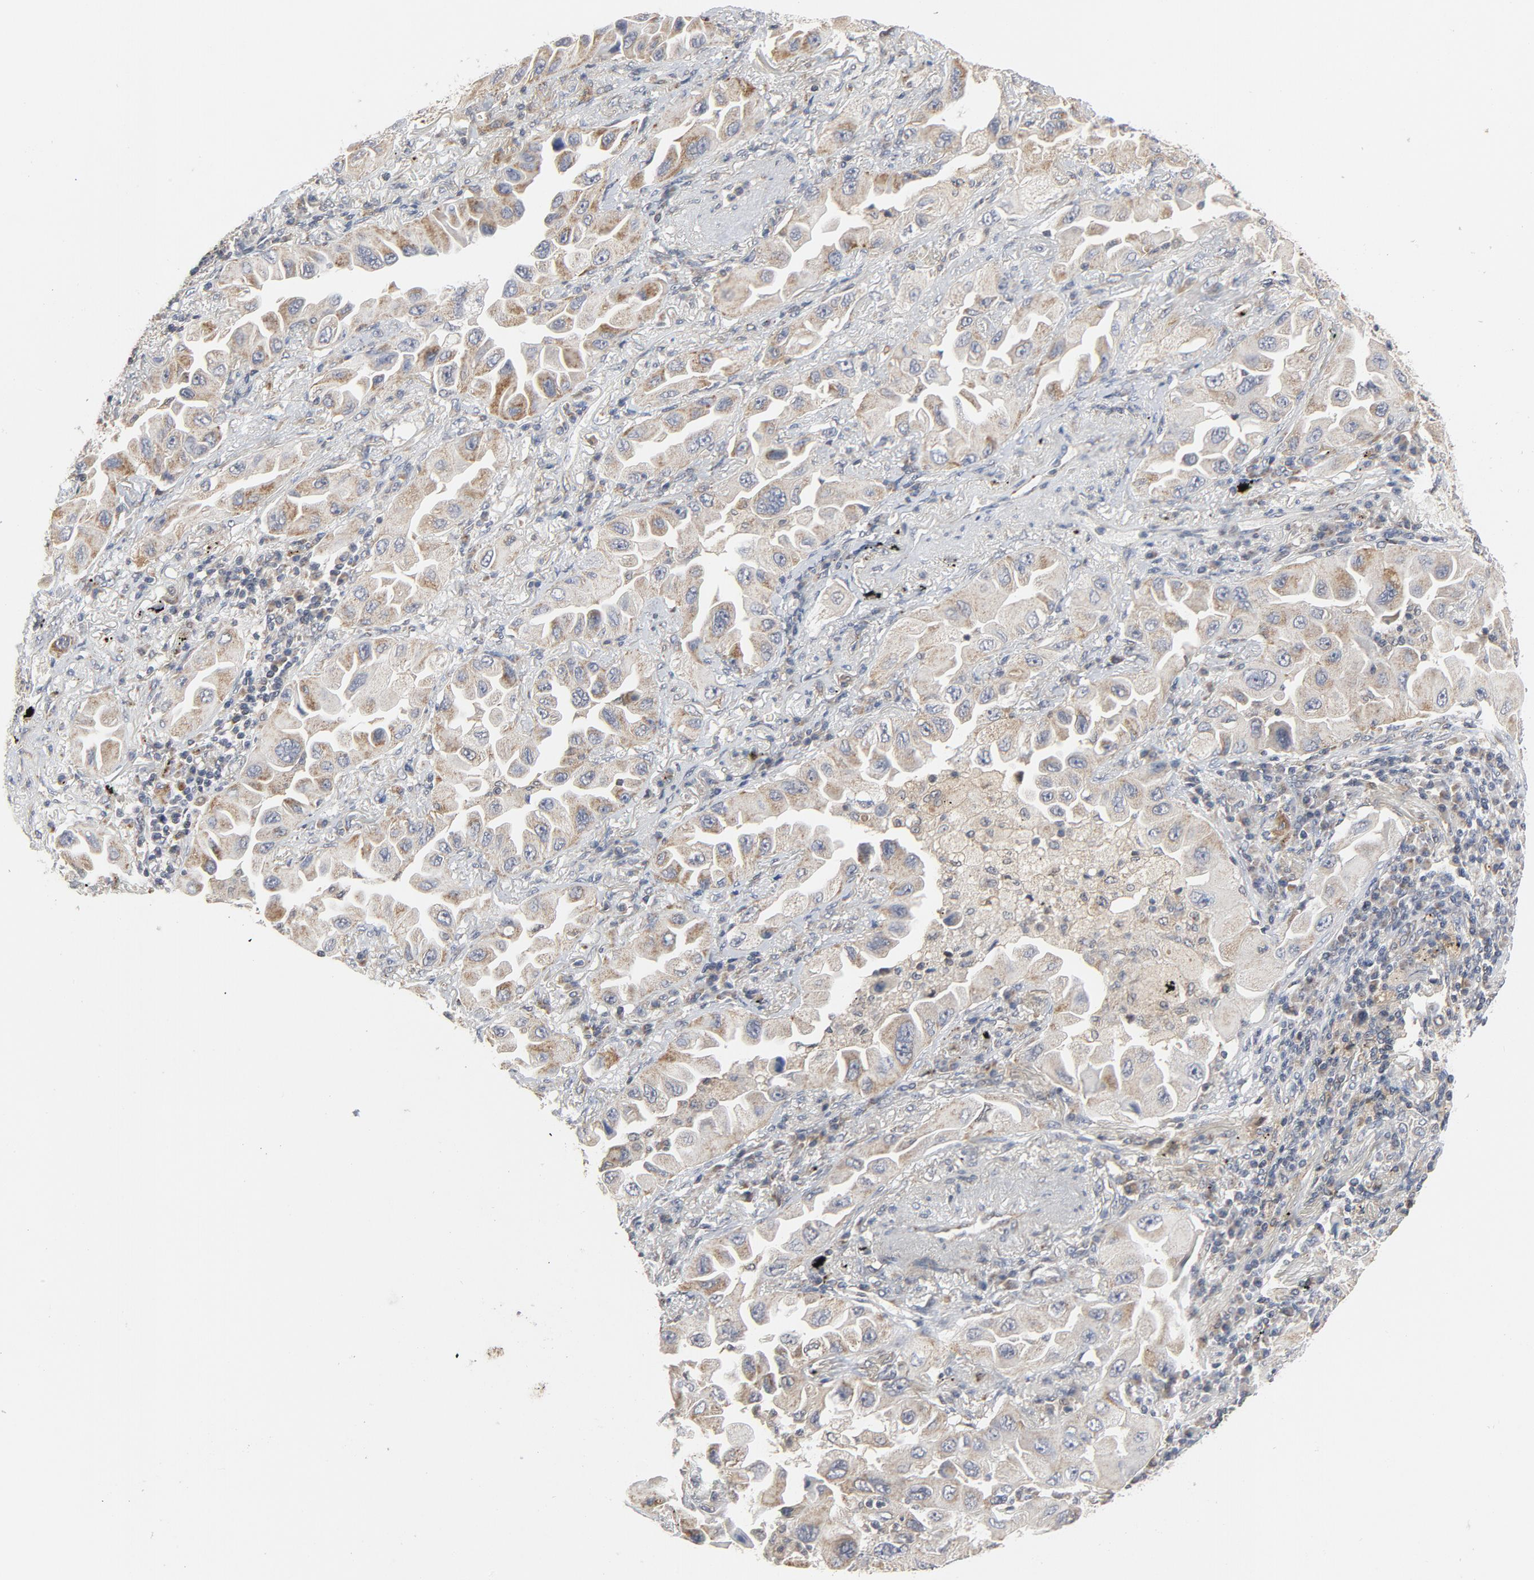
{"staining": {"intensity": "moderate", "quantity": "25%-75%", "location": "cytoplasmic/membranous"}, "tissue": "lung cancer", "cell_type": "Tumor cells", "image_type": "cancer", "snomed": [{"axis": "morphology", "description": "Adenocarcinoma, NOS"}, {"axis": "topography", "description": "Lung"}], "caption": "Lung cancer (adenocarcinoma) stained with DAB immunohistochemistry exhibits medium levels of moderate cytoplasmic/membranous positivity in about 25%-75% of tumor cells.", "gene": "C14orf119", "patient": {"sex": "female", "age": 65}}